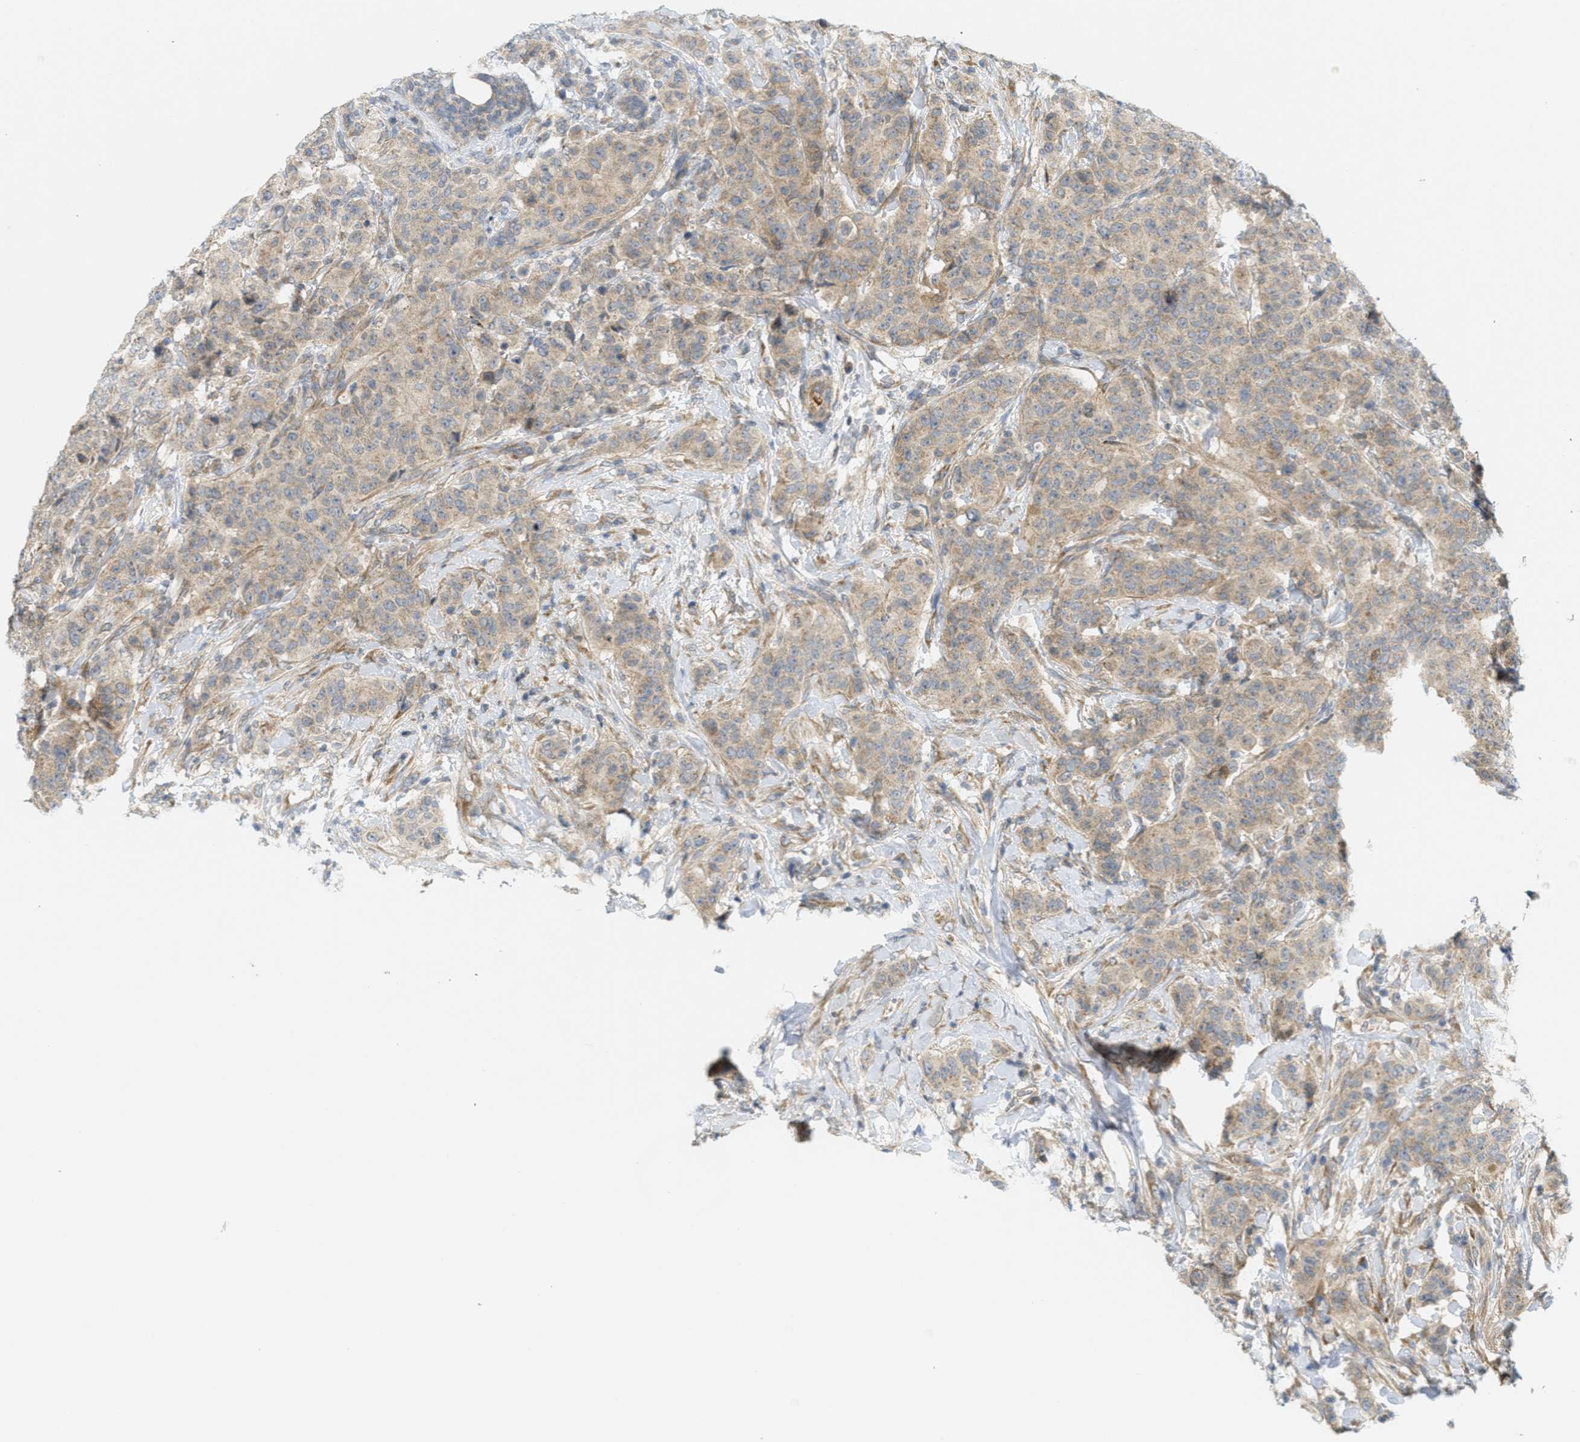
{"staining": {"intensity": "weak", "quantity": ">75%", "location": "cytoplasmic/membranous"}, "tissue": "breast cancer", "cell_type": "Tumor cells", "image_type": "cancer", "snomed": [{"axis": "morphology", "description": "Normal tissue, NOS"}, {"axis": "morphology", "description": "Duct carcinoma"}, {"axis": "topography", "description": "Breast"}], "caption": "Approximately >75% of tumor cells in human breast invasive ductal carcinoma reveal weak cytoplasmic/membranous protein expression as visualized by brown immunohistochemical staining.", "gene": "PROC", "patient": {"sex": "female", "age": 40}}